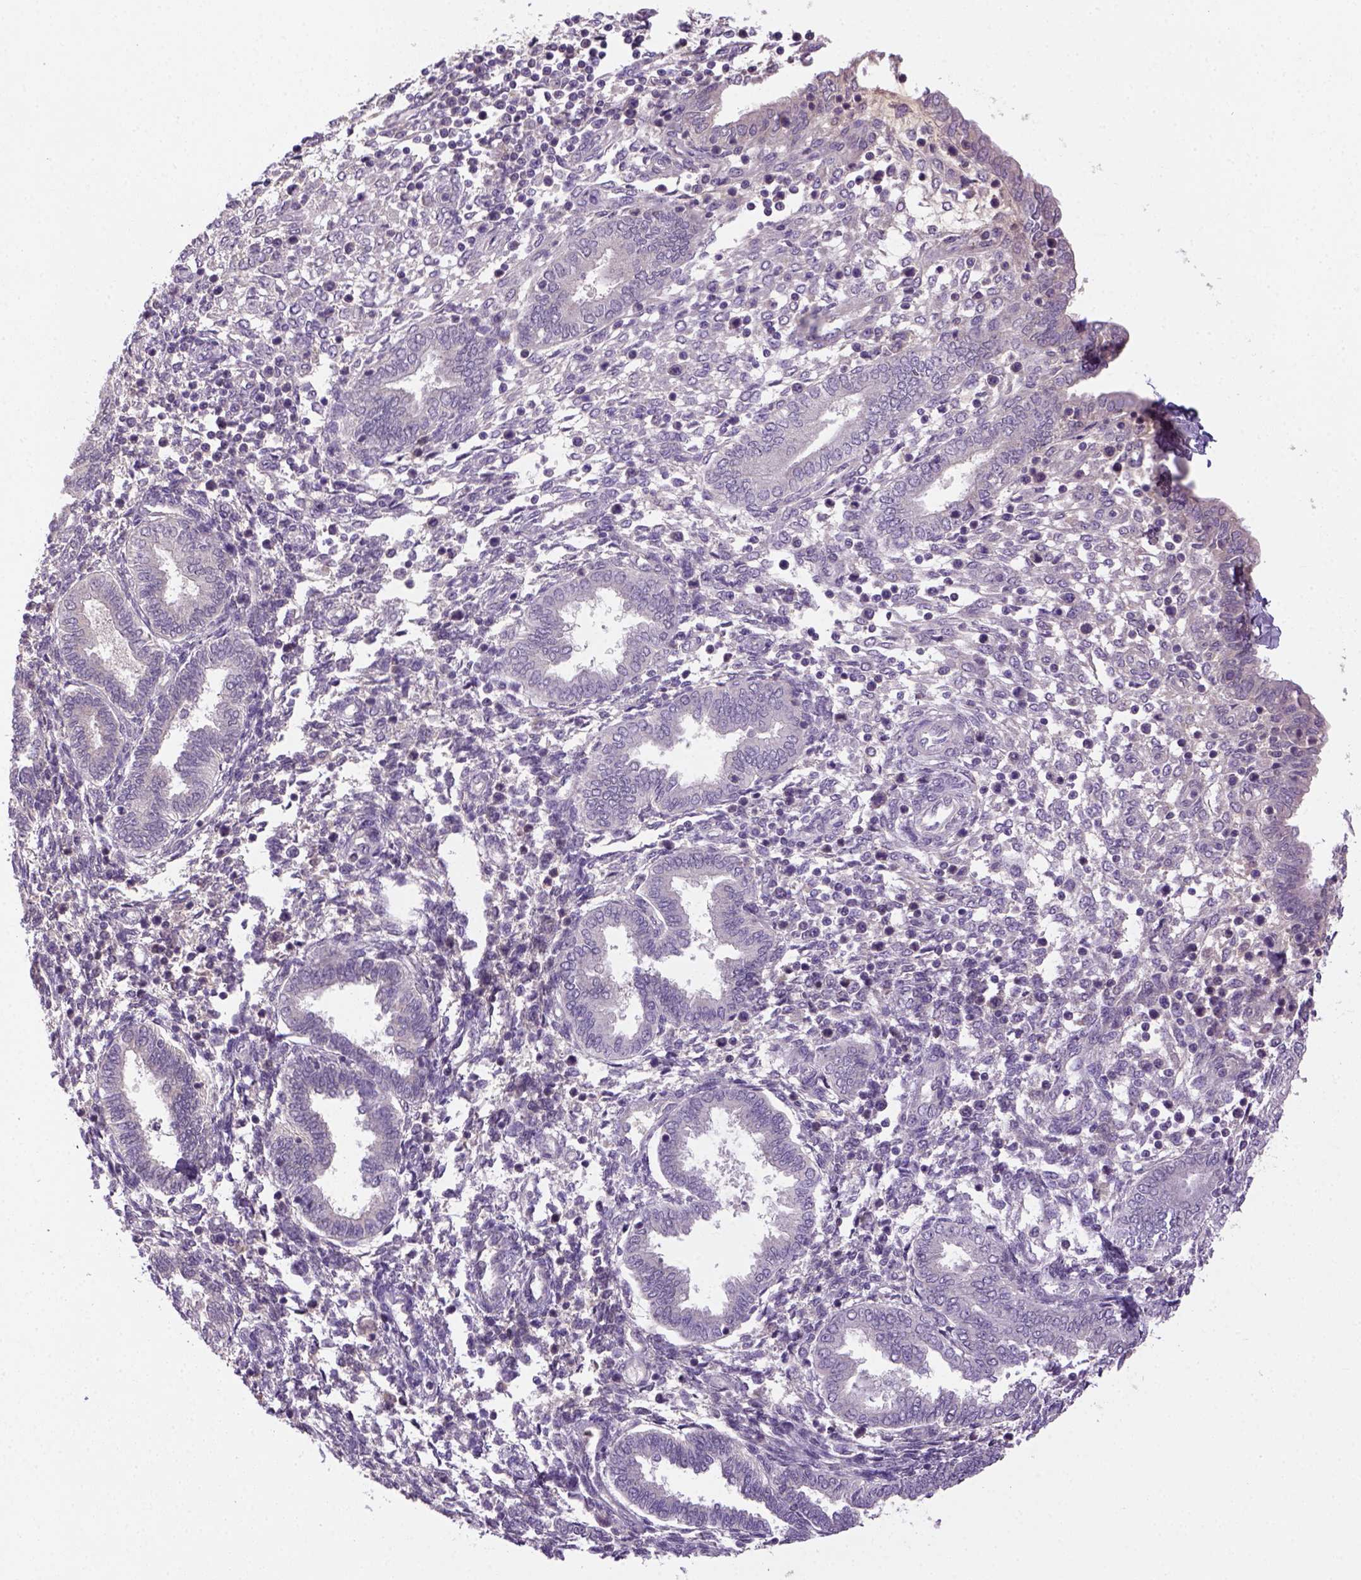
{"staining": {"intensity": "negative", "quantity": "none", "location": "none"}, "tissue": "endometrium", "cell_type": "Cells in endometrial stroma", "image_type": "normal", "snomed": [{"axis": "morphology", "description": "Normal tissue, NOS"}, {"axis": "topography", "description": "Endometrium"}], "caption": "Protein analysis of benign endometrium exhibits no significant positivity in cells in endometrial stroma.", "gene": "NLGN2", "patient": {"sex": "female", "age": 42}}